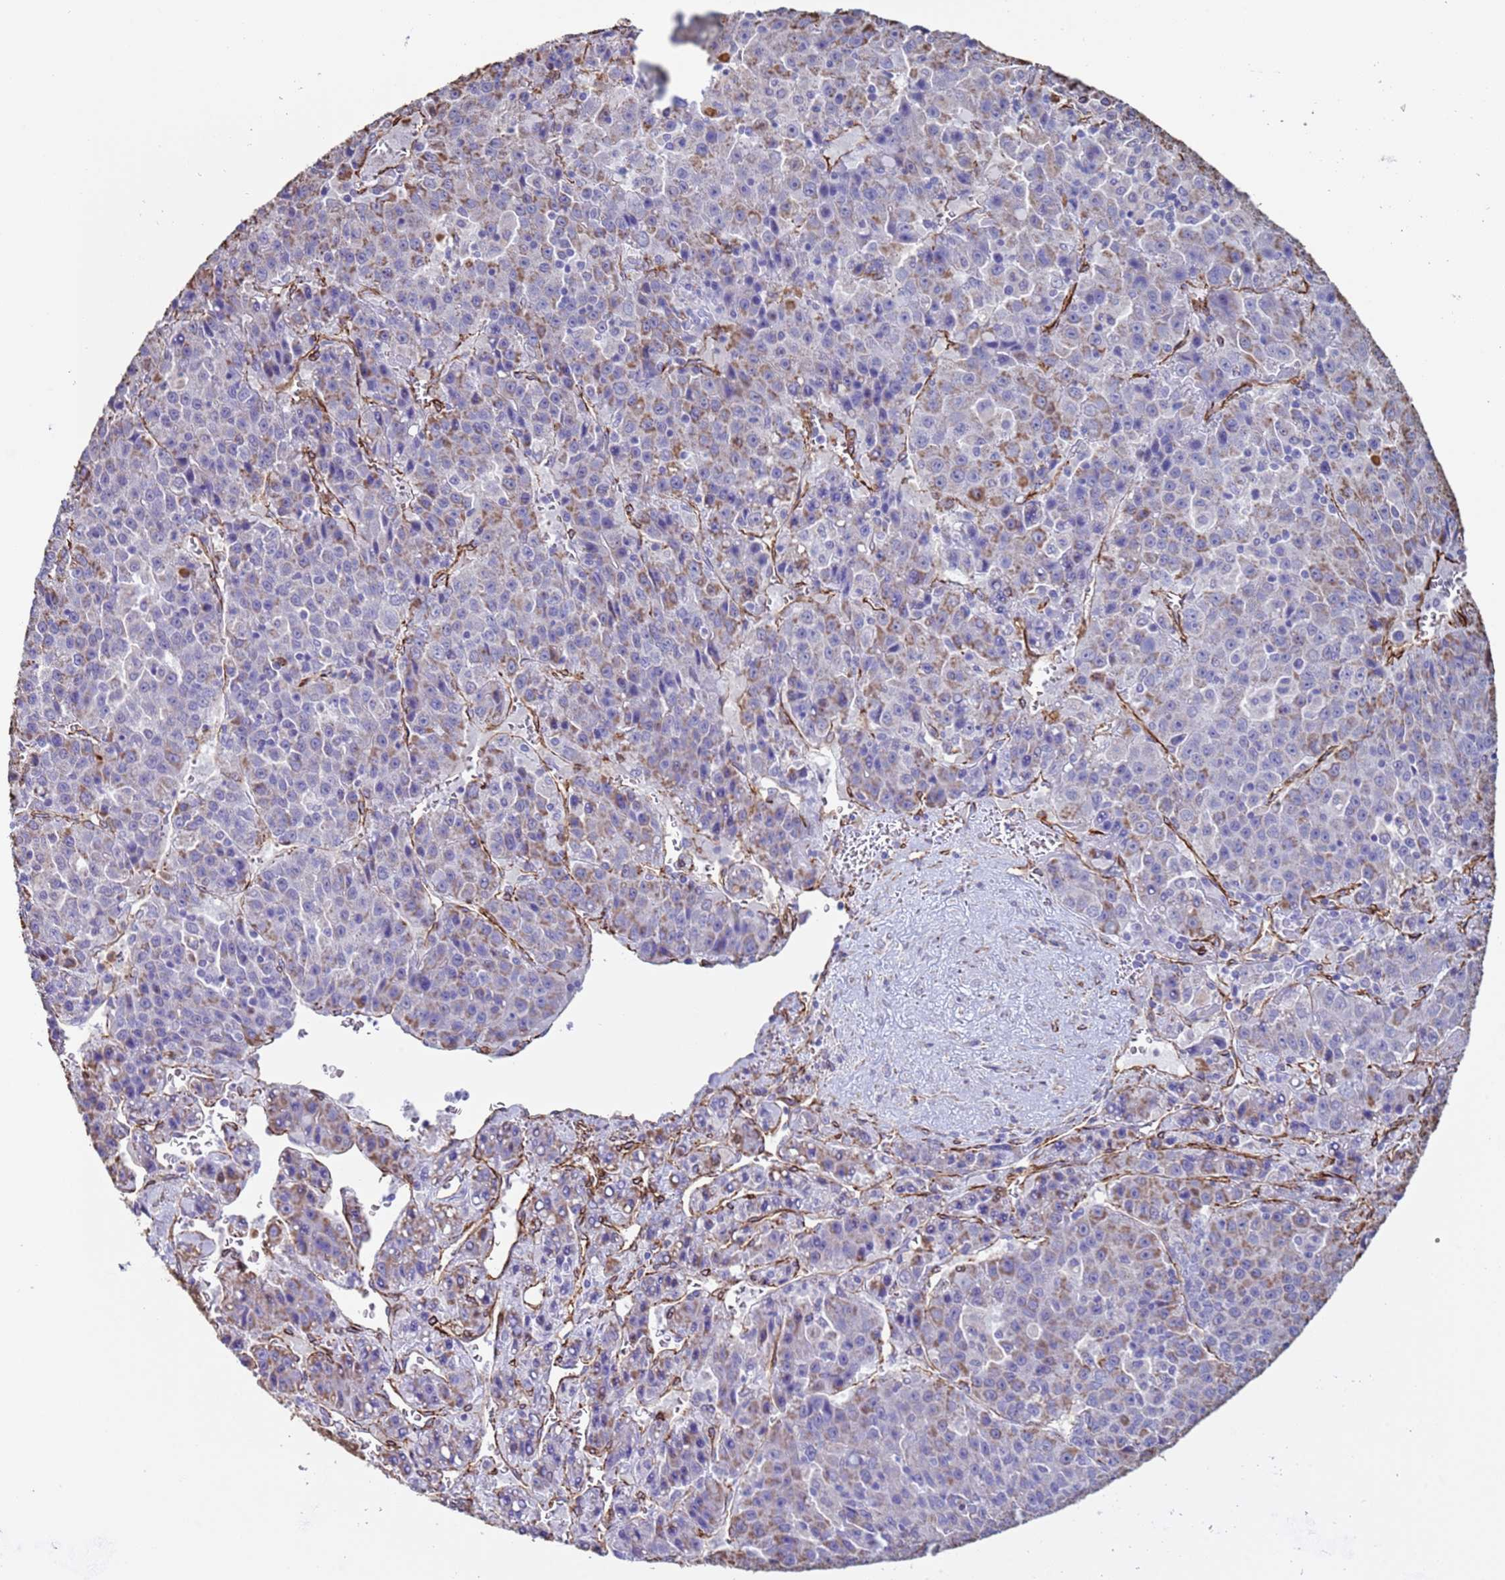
{"staining": {"intensity": "weak", "quantity": "25%-75%", "location": "cytoplasmic/membranous"}, "tissue": "liver cancer", "cell_type": "Tumor cells", "image_type": "cancer", "snomed": [{"axis": "morphology", "description": "Carcinoma, Hepatocellular, NOS"}, {"axis": "topography", "description": "Liver"}], "caption": "Protein expression analysis of human hepatocellular carcinoma (liver) reveals weak cytoplasmic/membranous positivity in approximately 25%-75% of tumor cells.", "gene": "GASK1A", "patient": {"sex": "female", "age": 53}}